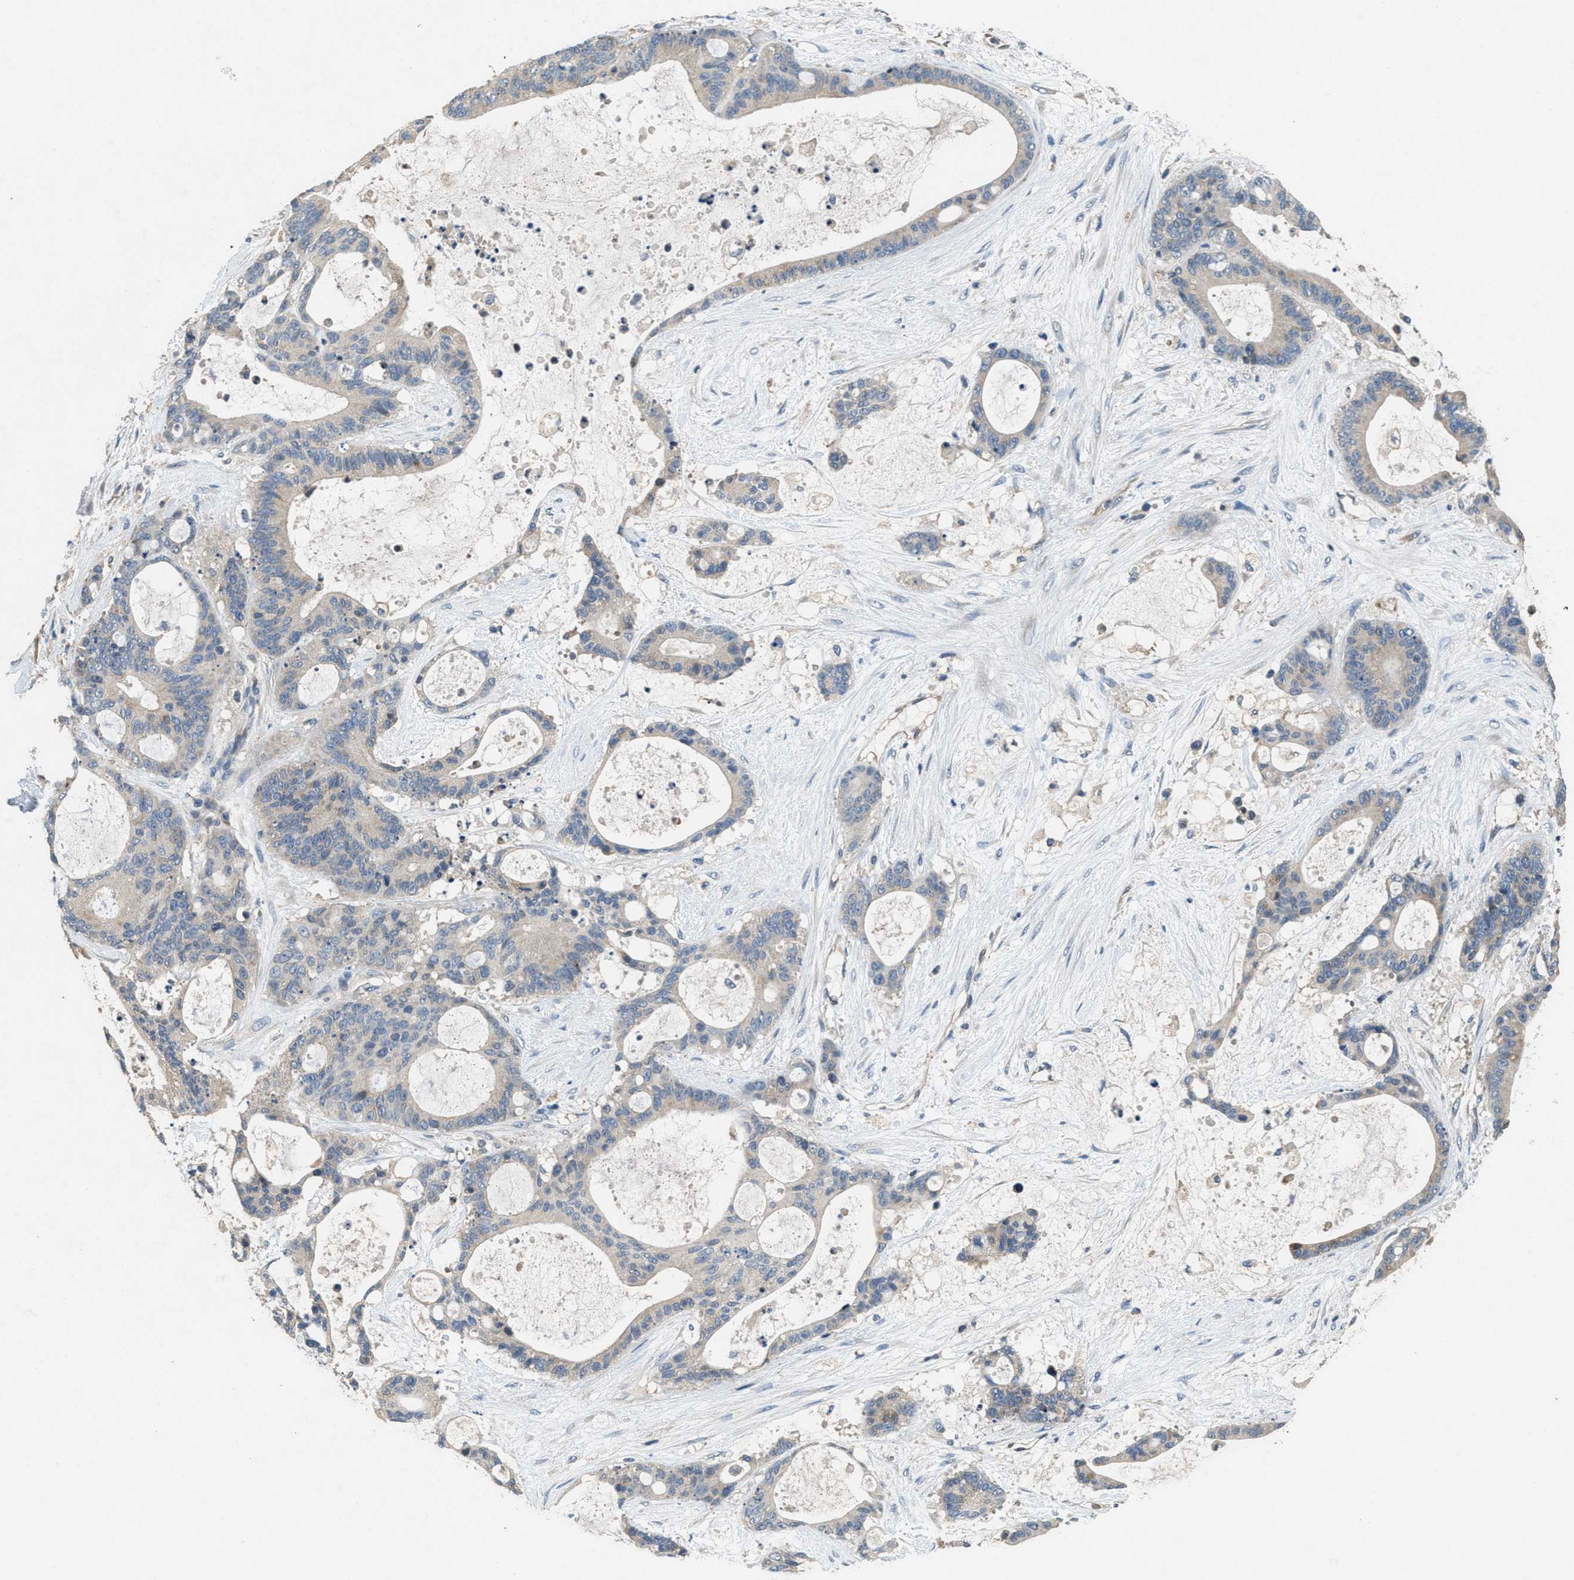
{"staining": {"intensity": "weak", "quantity": "<25%", "location": "cytoplasmic/membranous"}, "tissue": "liver cancer", "cell_type": "Tumor cells", "image_type": "cancer", "snomed": [{"axis": "morphology", "description": "Cholangiocarcinoma"}, {"axis": "topography", "description": "Liver"}], "caption": "The micrograph reveals no significant staining in tumor cells of liver cholangiocarcinoma. (DAB IHC, high magnification).", "gene": "DGKE", "patient": {"sex": "female", "age": 73}}